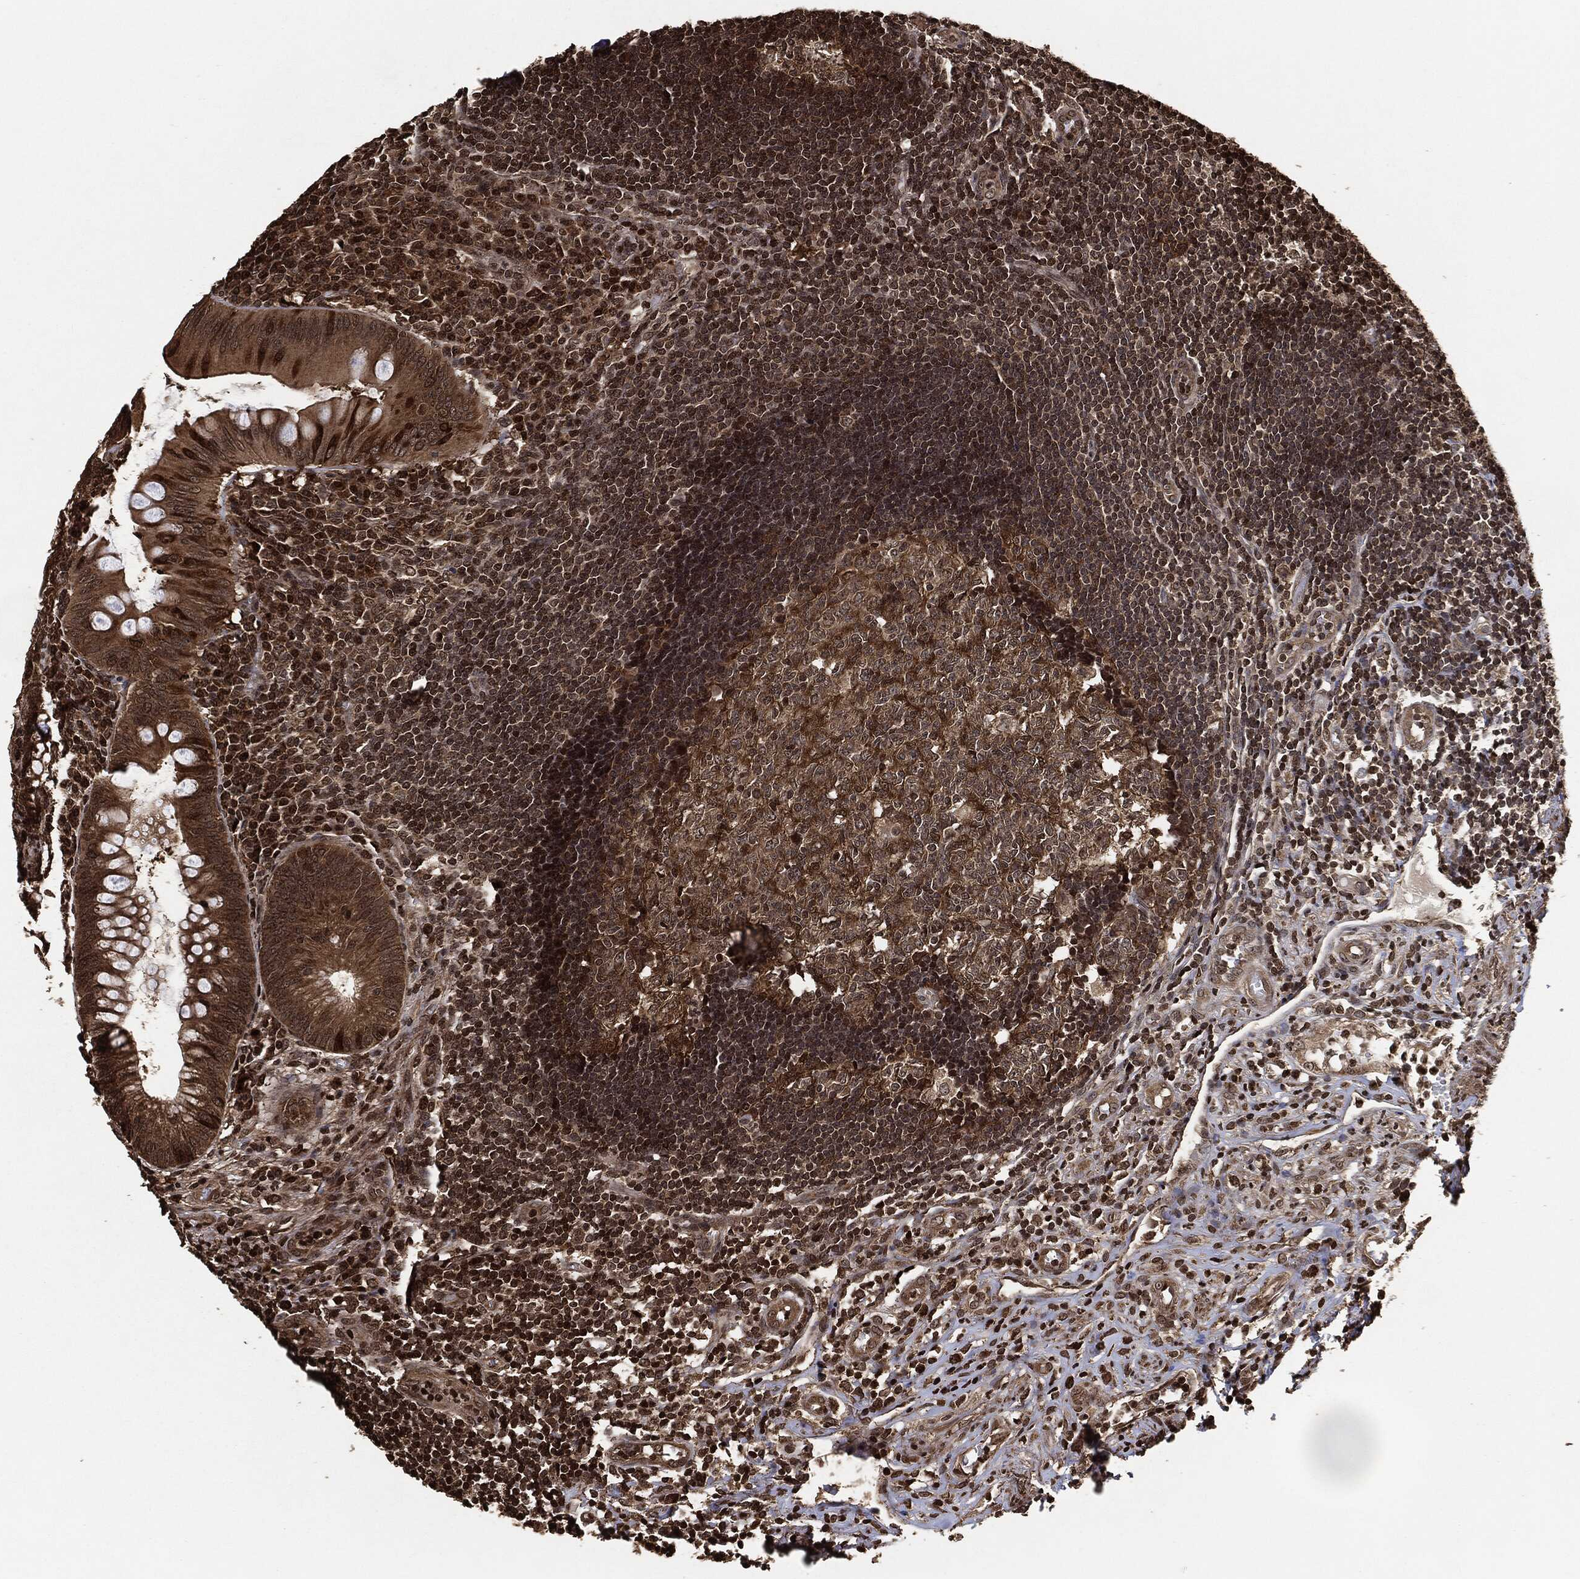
{"staining": {"intensity": "moderate", "quantity": ">75%", "location": "cytoplasmic/membranous"}, "tissue": "appendix", "cell_type": "Glandular cells", "image_type": "normal", "snomed": [{"axis": "morphology", "description": "Normal tissue, NOS"}, {"axis": "morphology", "description": "Inflammation, NOS"}, {"axis": "topography", "description": "Appendix"}], "caption": "Appendix was stained to show a protein in brown. There is medium levels of moderate cytoplasmic/membranous positivity in approximately >75% of glandular cells. The staining is performed using DAB (3,3'-diaminobenzidine) brown chromogen to label protein expression. The nuclei are counter-stained blue using hematoxylin.", "gene": "PDK1", "patient": {"sex": "male", "age": 16}}